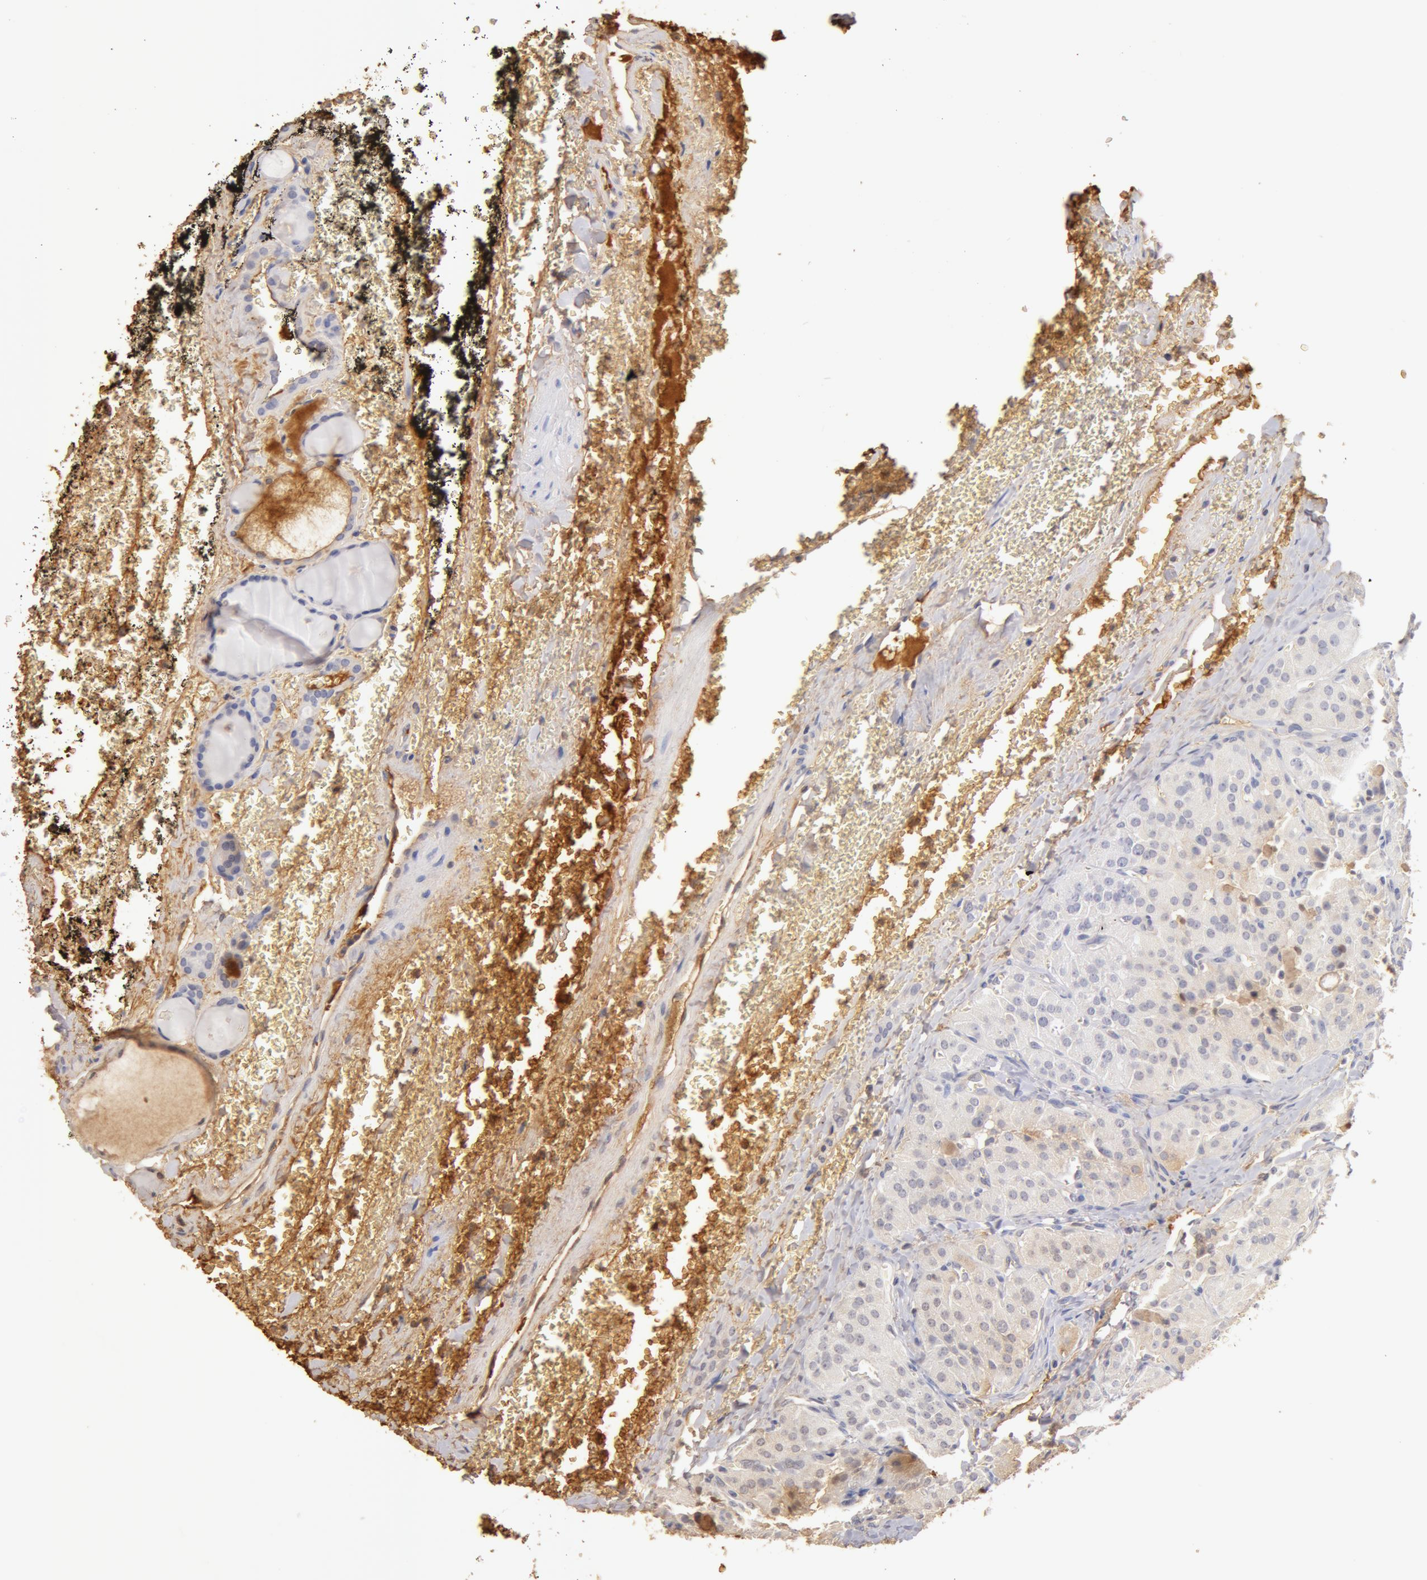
{"staining": {"intensity": "weak", "quantity": "<25%", "location": "cytoplasmic/membranous"}, "tissue": "thyroid cancer", "cell_type": "Tumor cells", "image_type": "cancer", "snomed": [{"axis": "morphology", "description": "Carcinoma, NOS"}, {"axis": "topography", "description": "Thyroid gland"}], "caption": "This is an IHC photomicrograph of thyroid cancer. There is no positivity in tumor cells.", "gene": "TF", "patient": {"sex": "male", "age": 76}}